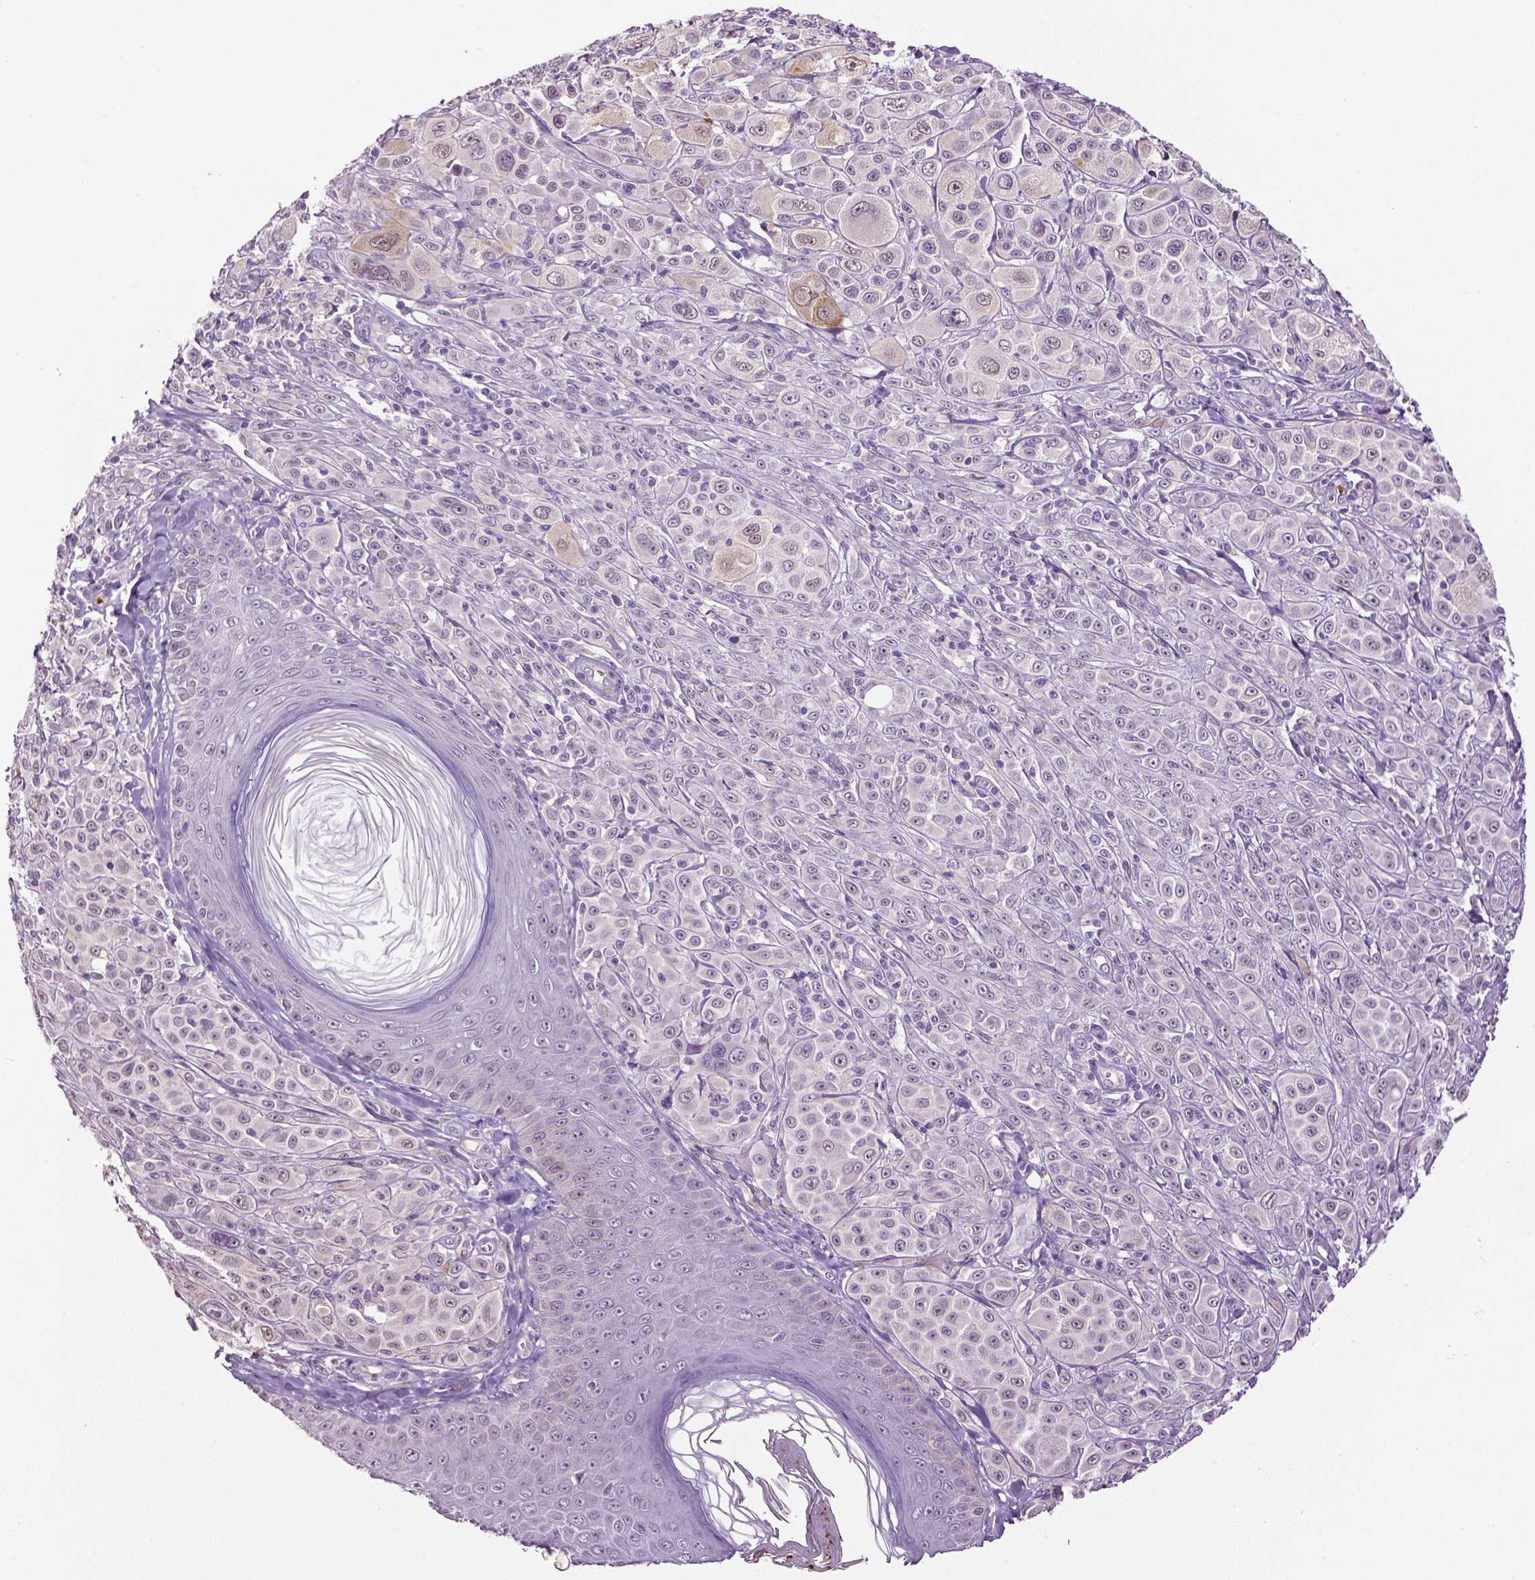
{"staining": {"intensity": "negative", "quantity": "none", "location": "none"}, "tissue": "melanoma", "cell_type": "Tumor cells", "image_type": "cancer", "snomed": [{"axis": "morphology", "description": "Malignant melanoma, NOS"}, {"axis": "topography", "description": "Skin"}], "caption": "Protein analysis of melanoma shows no significant expression in tumor cells. (DAB IHC visualized using brightfield microscopy, high magnification).", "gene": "PTPN5", "patient": {"sex": "male", "age": 67}}